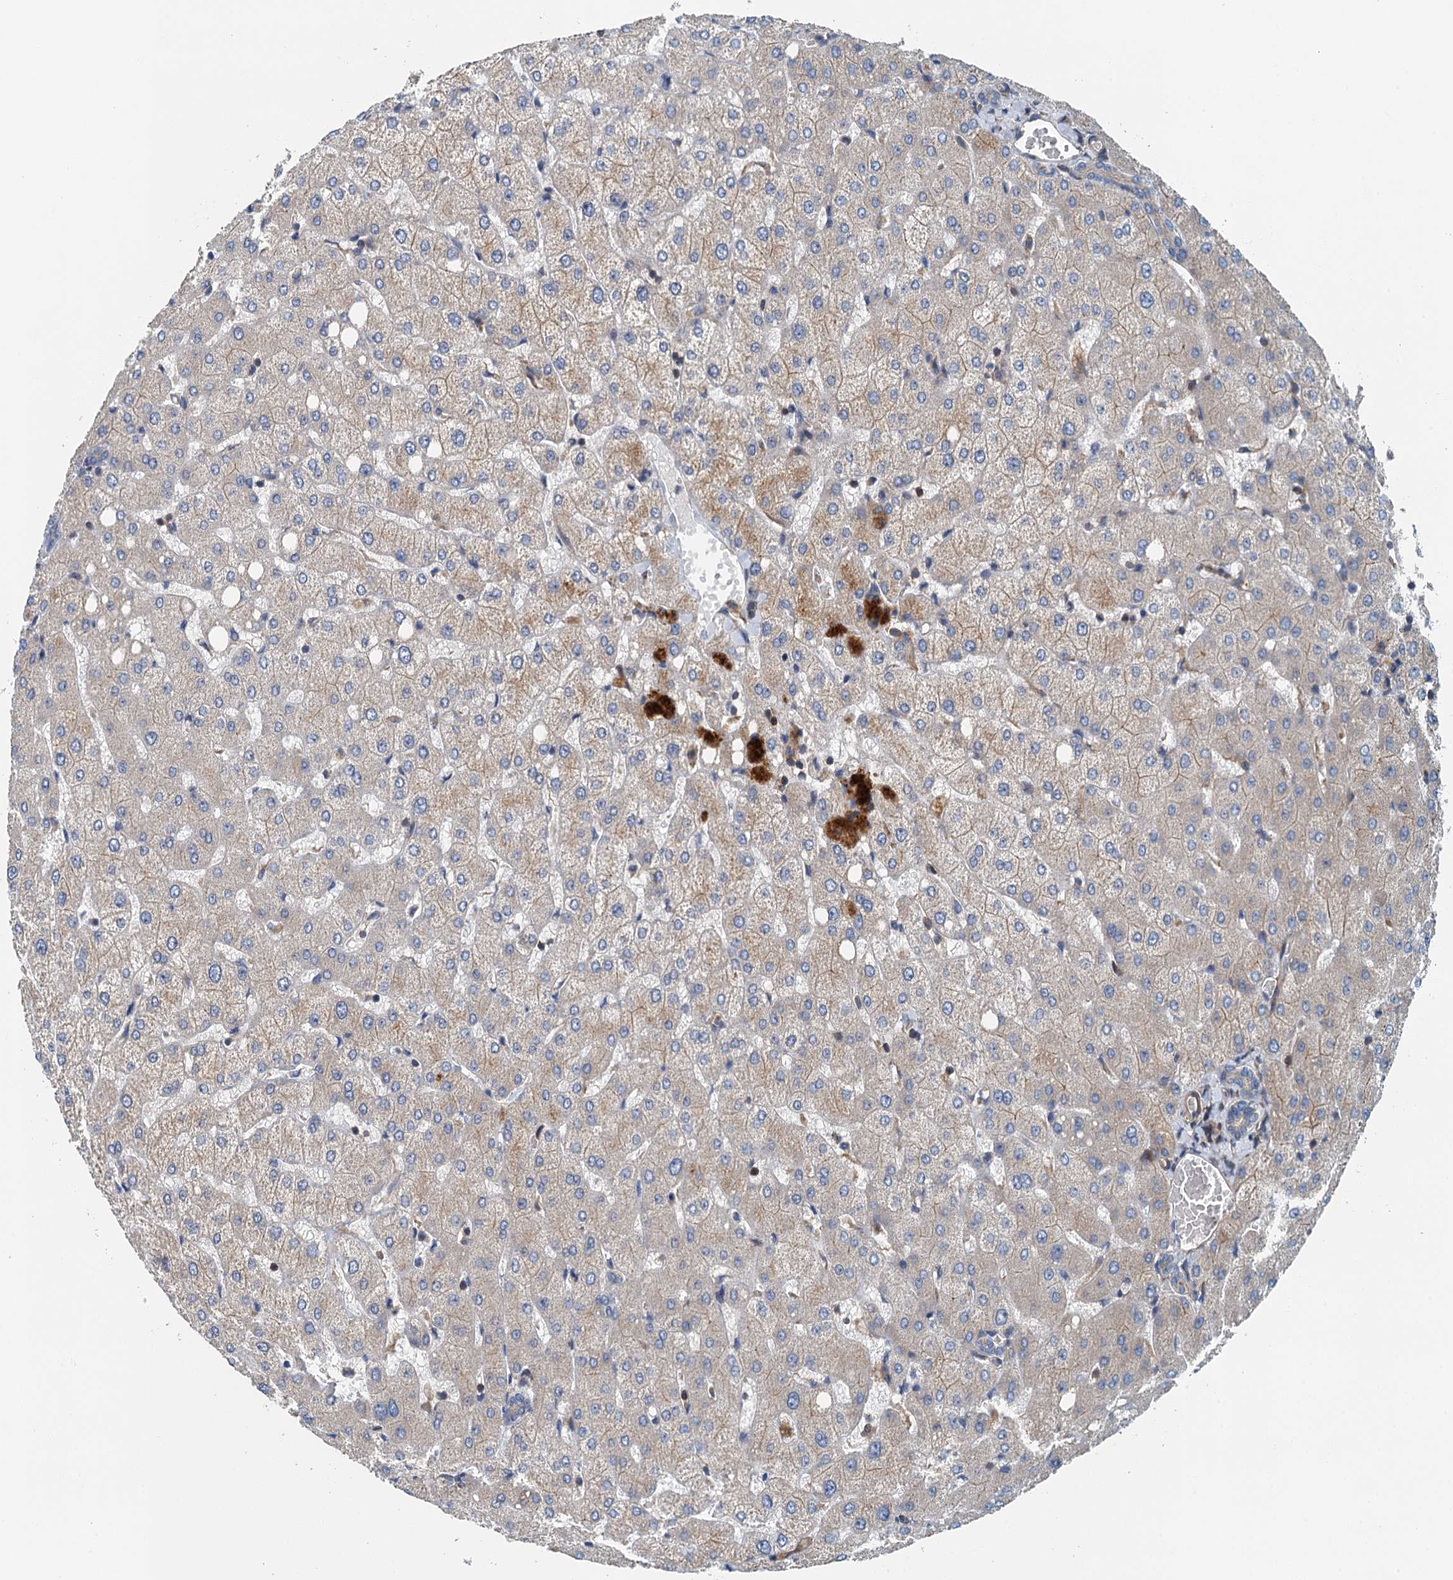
{"staining": {"intensity": "negative", "quantity": "none", "location": "none"}, "tissue": "liver", "cell_type": "Cholangiocytes", "image_type": "normal", "snomed": [{"axis": "morphology", "description": "Normal tissue, NOS"}, {"axis": "topography", "description": "Liver"}], "caption": "IHC of benign human liver reveals no positivity in cholangiocytes. (DAB immunohistochemistry (IHC), high magnification).", "gene": "PPP1R14D", "patient": {"sex": "female", "age": 54}}